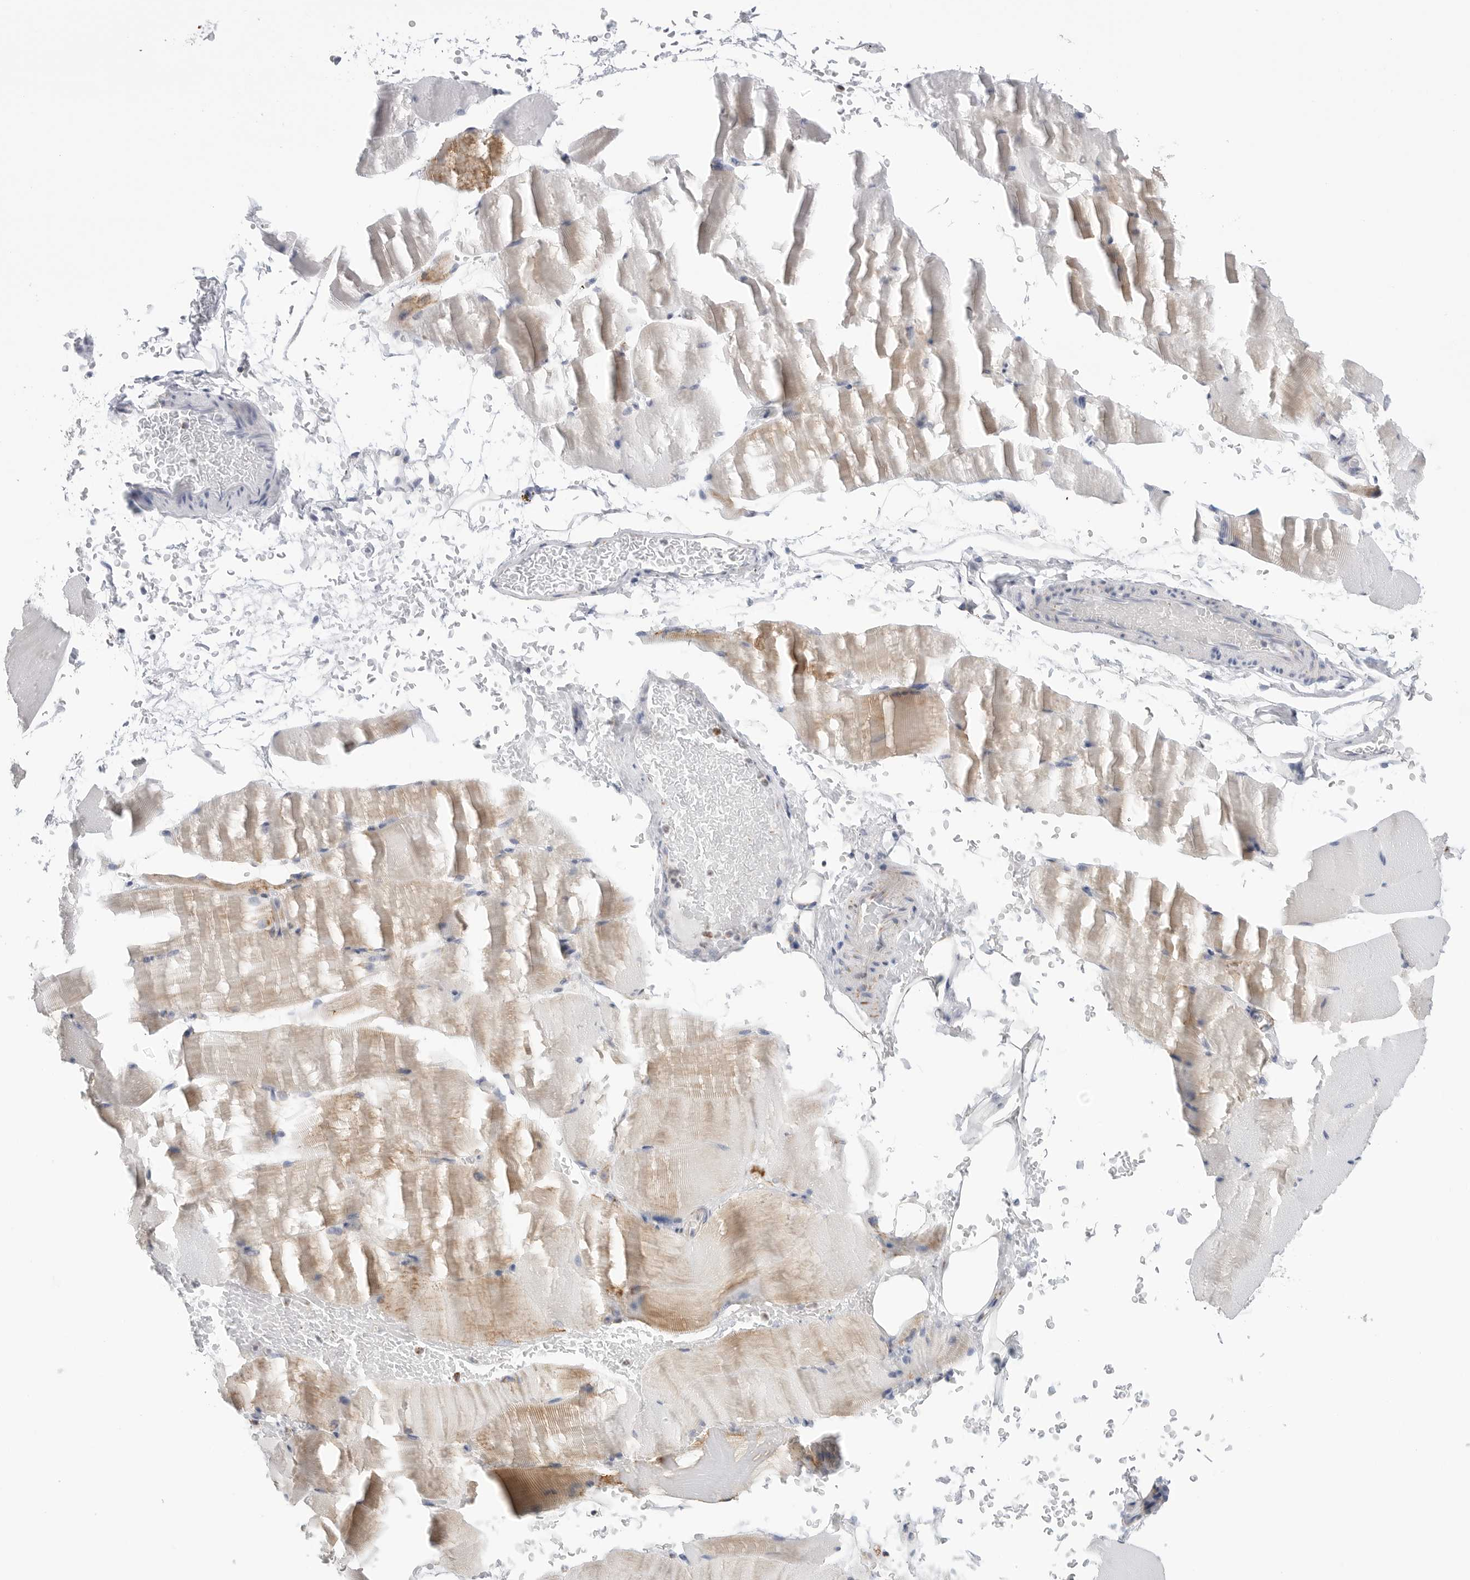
{"staining": {"intensity": "moderate", "quantity": "<25%", "location": "cytoplasmic/membranous"}, "tissue": "skeletal muscle", "cell_type": "Myocytes", "image_type": "normal", "snomed": [{"axis": "morphology", "description": "Normal tissue, NOS"}, {"axis": "topography", "description": "Skeletal muscle"}, {"axis": "topography", "description": "Parathyroid gland"}], "caption": "An IHC histopathology image of benign tissue is shown. Protein staining in brown shows moderate cytoplasmic/membranous positivity in skeletal muscle within myocytes.", "gene": "ATP5IF1", "patient": {"sex": "female", "age": 37}}